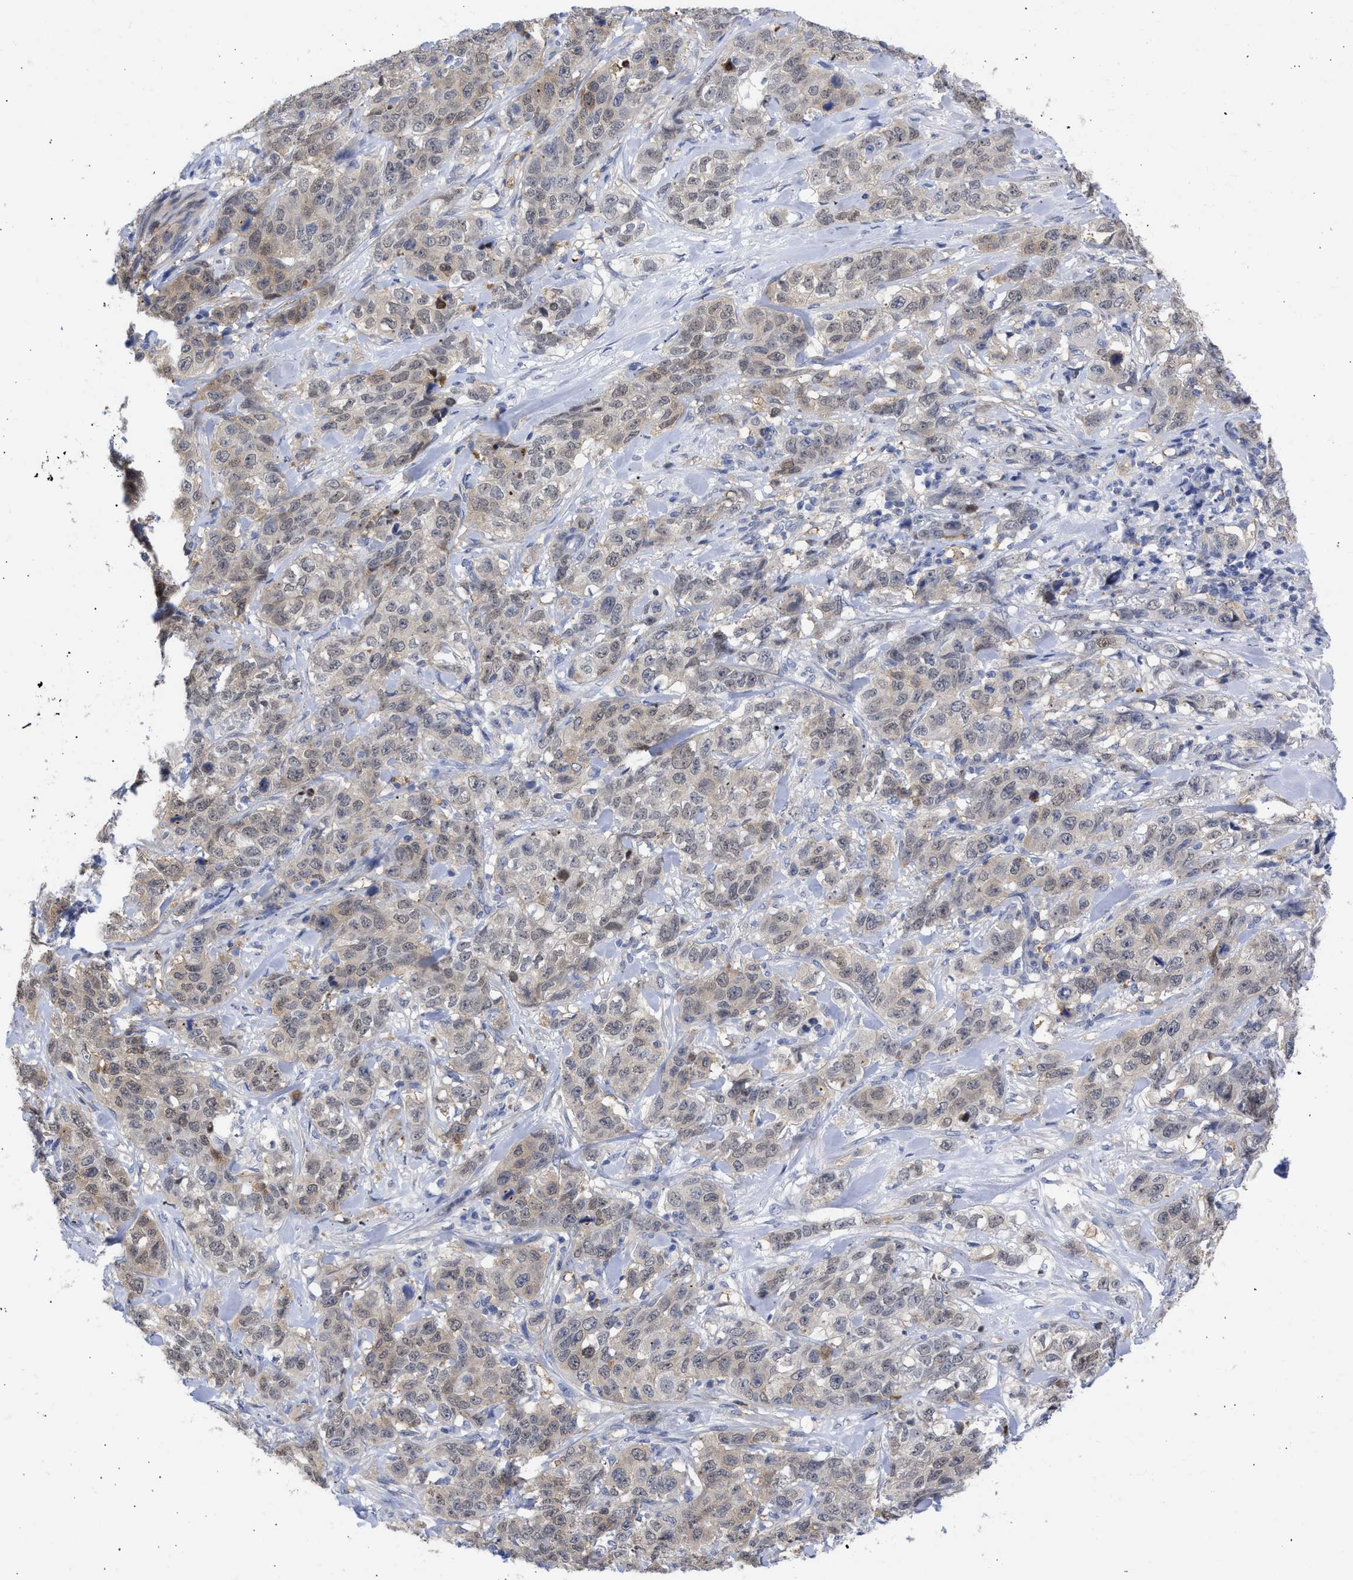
{"staining": {"intensity": "weak", "quantity": ">75%", "location": "cytoplasmic/membranous"}, "tissue": "stomach cancer", "cell_type": "Tumor cells", "image_type": "cancer", "snomed": [{"axis": "morphology", "description": "Adenocarcinoma, NOS"}, {"axis": "topography", "description": "Stomach"}], "caption": "A low amount of weak cytoplasmic/membranous expression is identified in about >75% of tumor cells in stomach cancer (adenocarcinoma) tissue.", "gene": "THRA", "patient": {"sex": "male", "age": 48}}